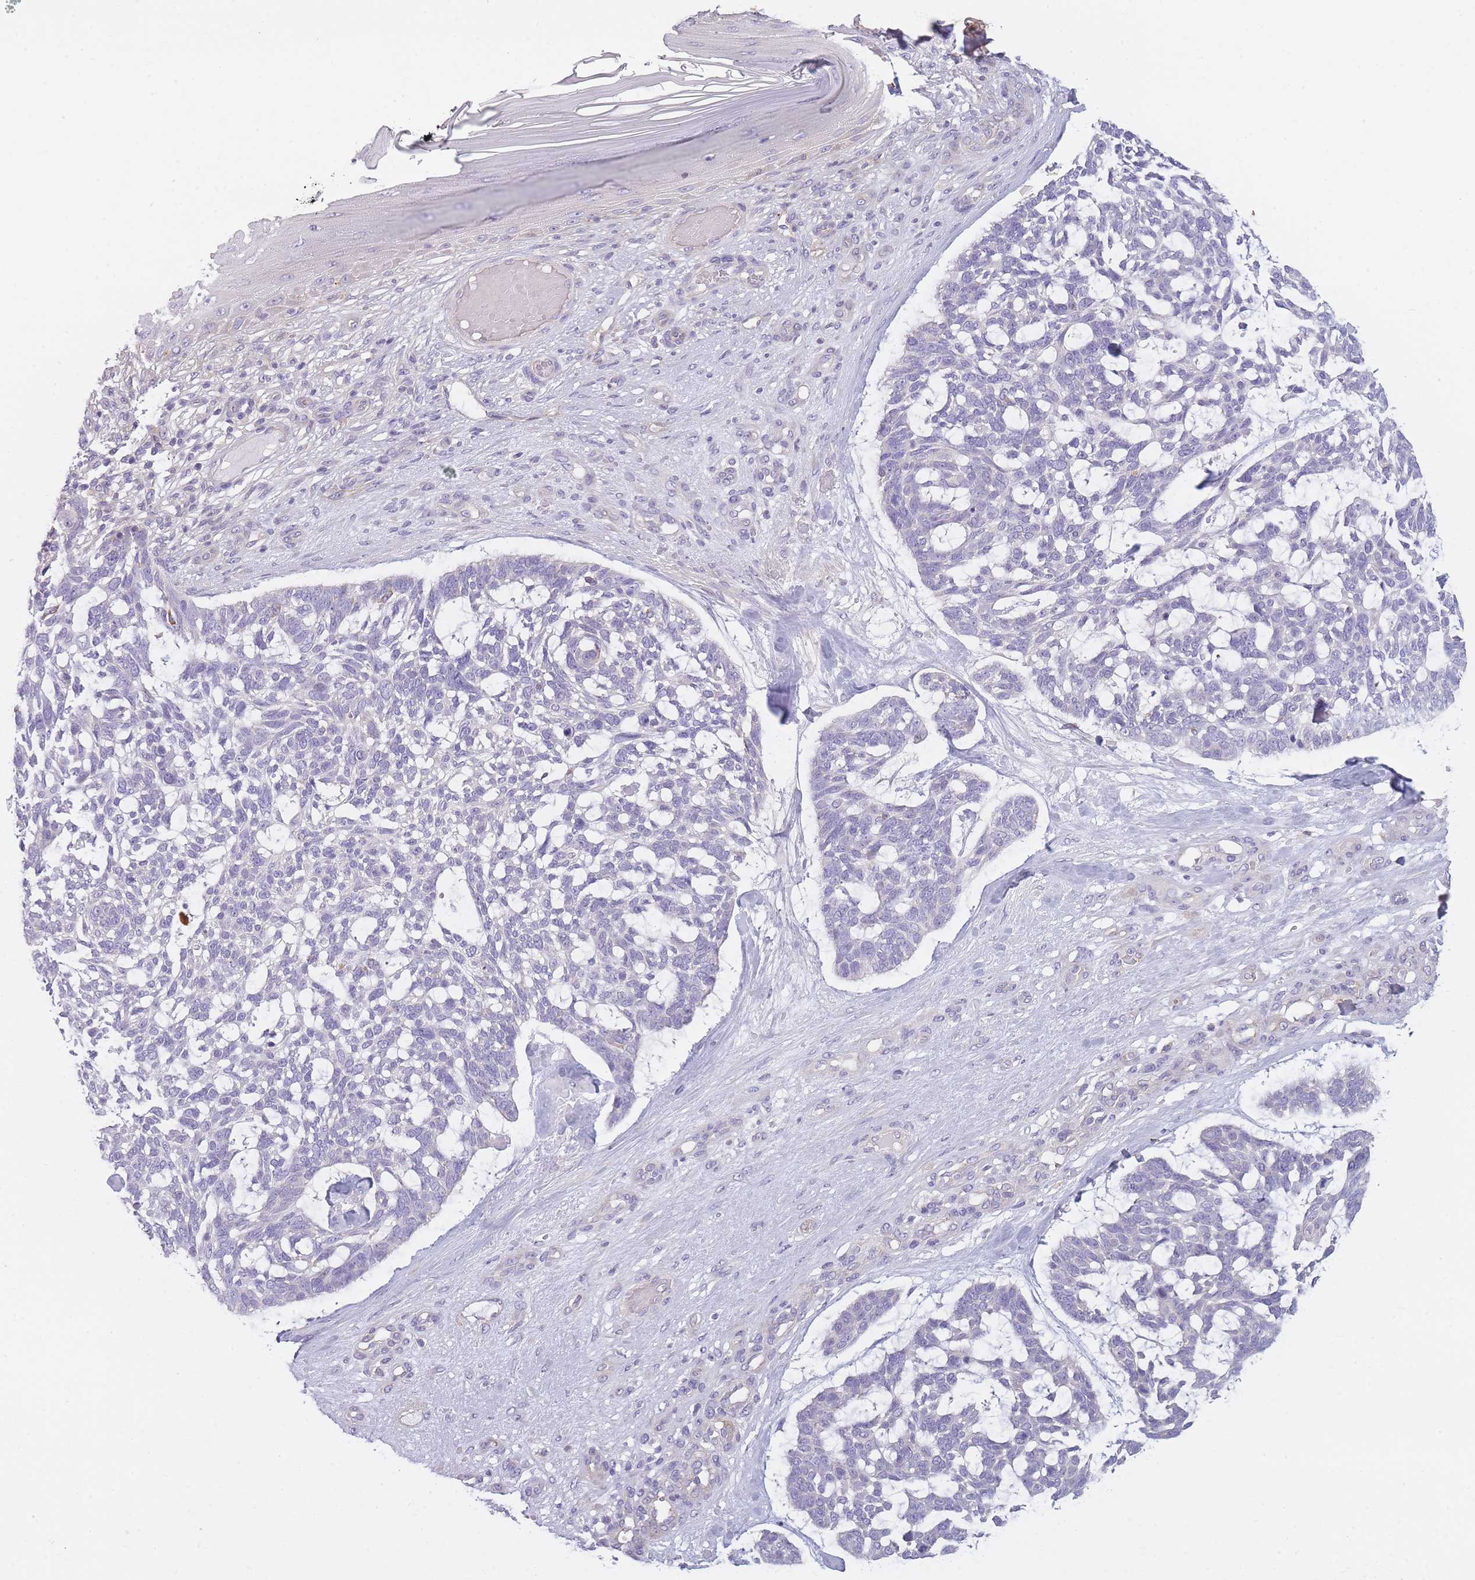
{"staining": {"intensity": "negative", "quantity": "none", "location": "none"}, "tissue": "skin cancer", "cell_type": "Tumor cells", "image_type": "cancer", "snomed": [{"axis": "morphology", "description": "Basal cell carcinoma"}, {"axis": "topography", "description": "Skin"}], "caption": "DAB immunohistochemical staining of skin basal cell carcinoma shows no significant staining in tumor cells.", "gene": "AP3M2", "patient": {"sex": "male", "age": 88}}